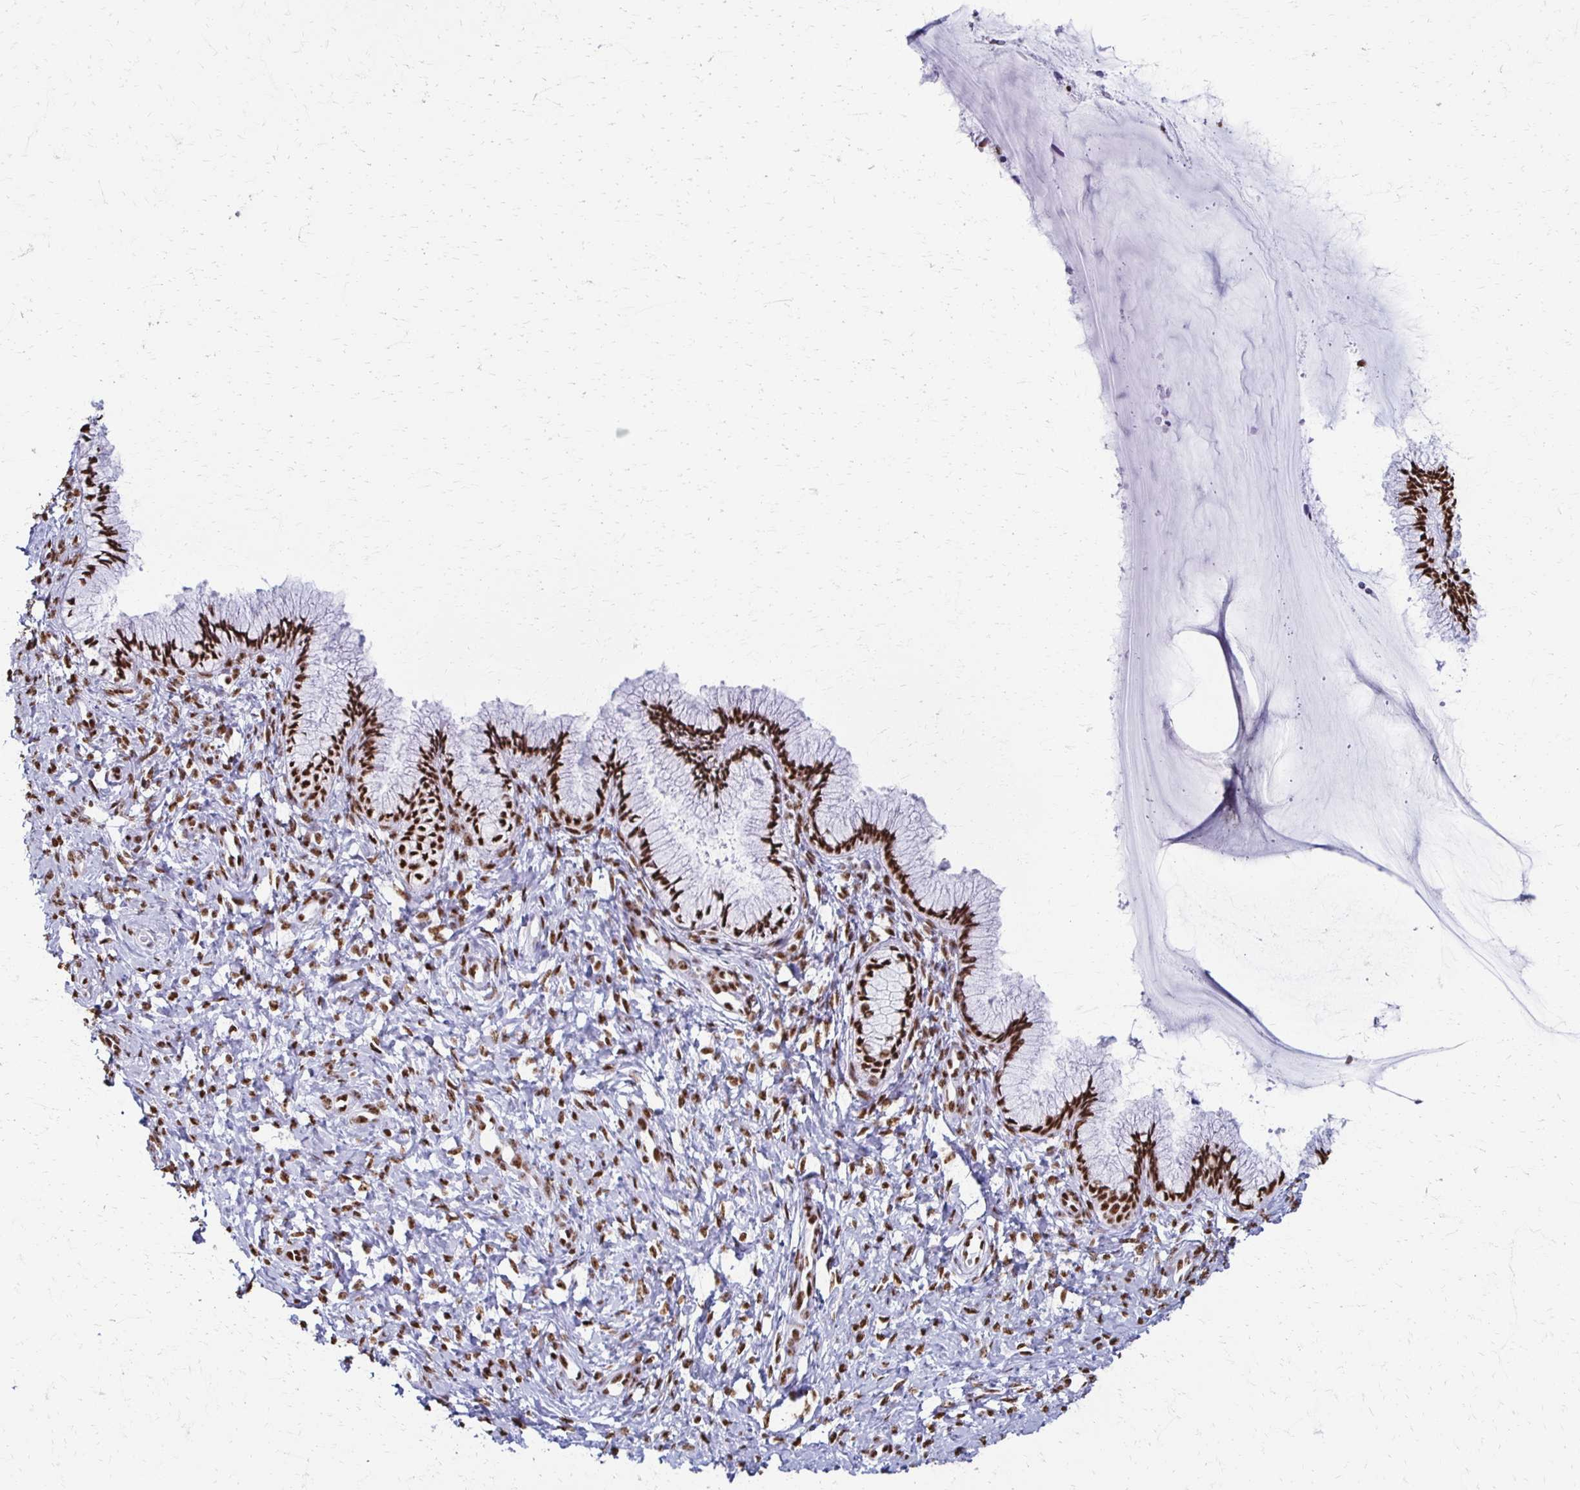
{"staining": {"intensity": "strong", "quantity": ">75%", "location": "nuclear"}, "tissue": "cervix", "cell_type": "Glandular cells", "image_type": "normal", "snomed": [{"axis": "morphology", "description": "Normal tissue, NOS"}, {"axis": "topography", "description": "Cervix"}], "caption": "IHC (DAB (3,3'-diaminobenzidine)) staining of normal cervix exhibits strong nuclear protein expression in about >75% of glandular cells. Nuclei are stained in blue.", "gene": "NONO", "patient": {"sex": "female", "age": 37}}